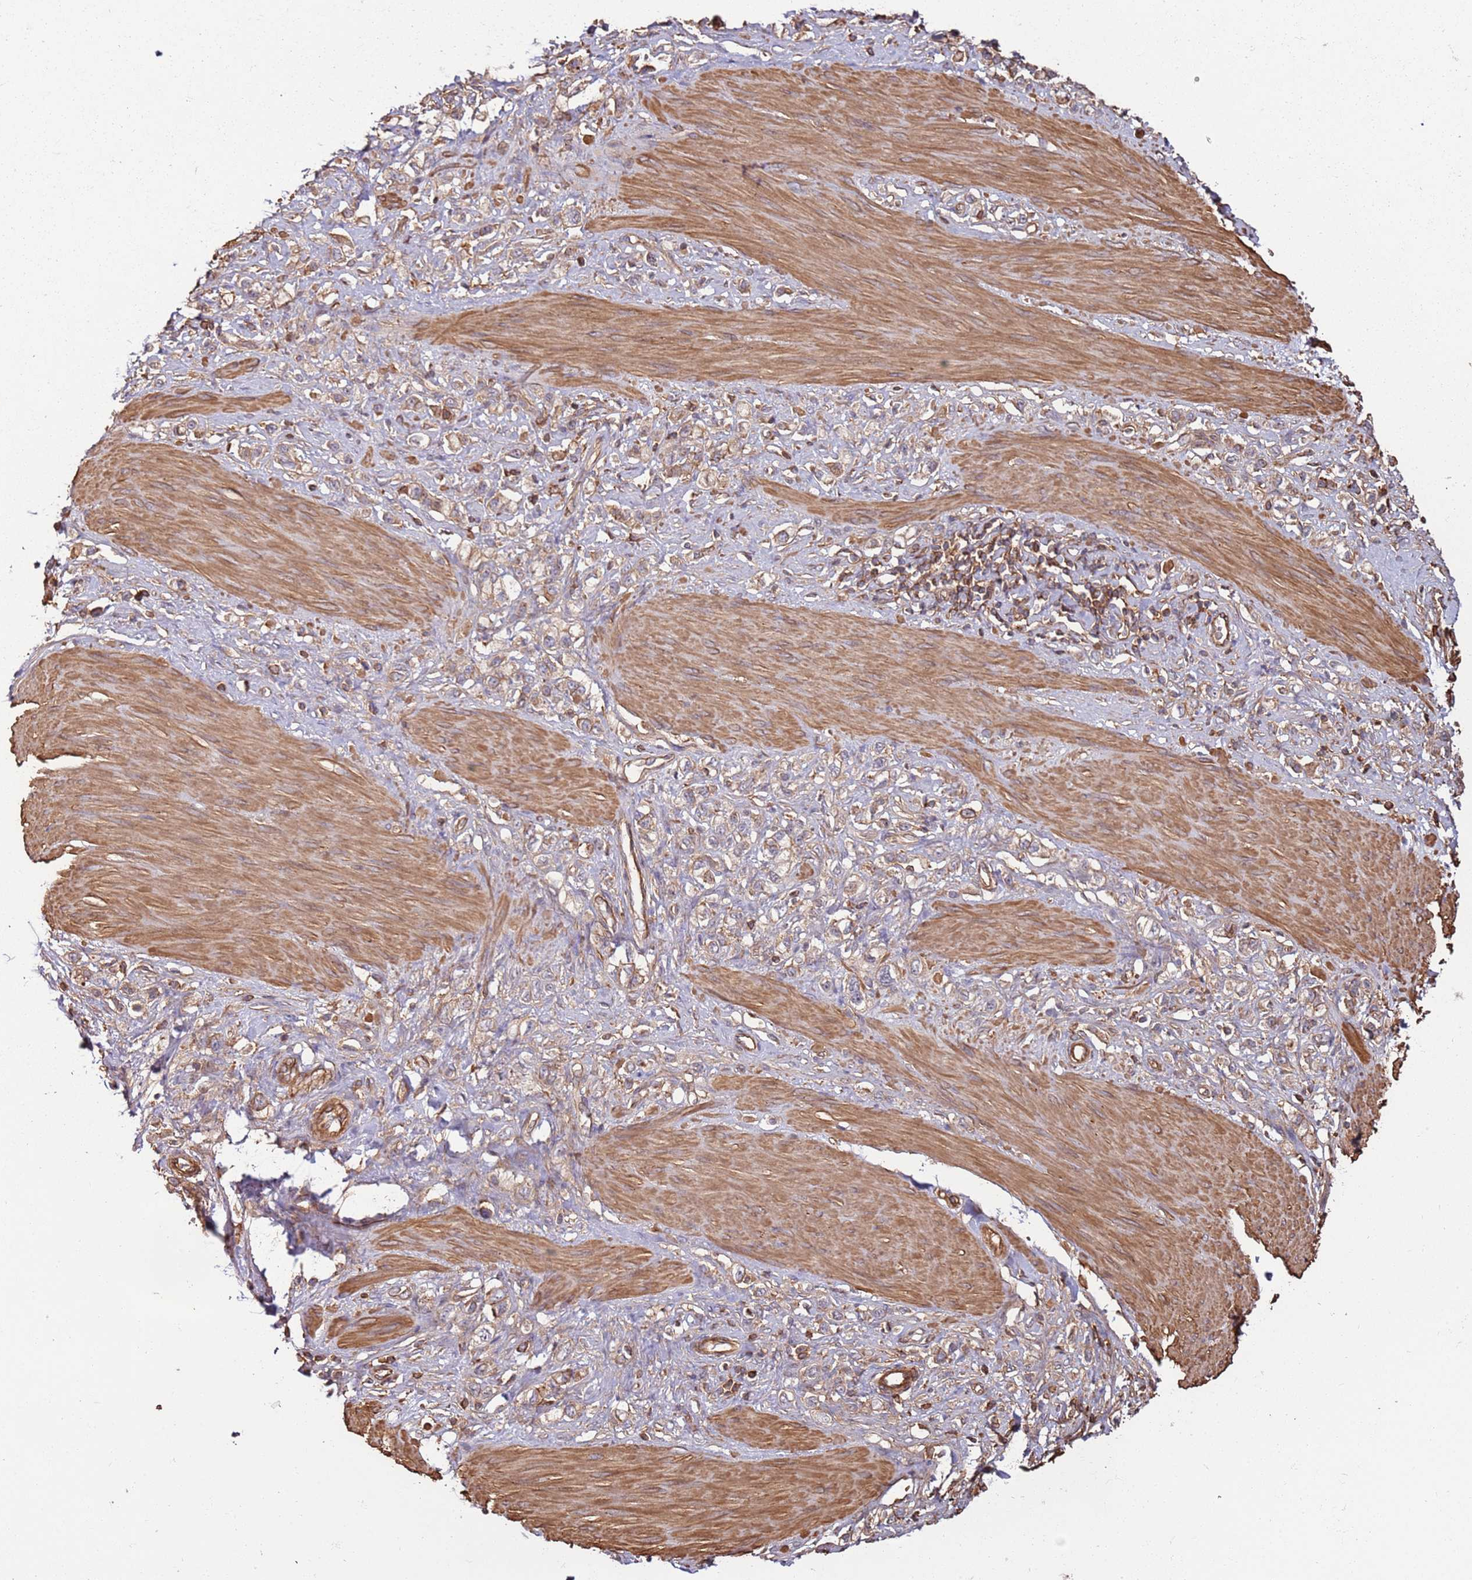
{"staining": {"intensity": "weak", "quantity": ">75%", "location": "cytoplasmic/membranous"}, "tissue": "stomach cancer", "cell_type": "Tumor cells", "image_type": "cancer", "snomed": [{"axis": "morphology", "description": "Adenocarcinoma, NOS"}, {"axis": "topography", "description": "Stomach"}], "caption": "Tumor cells show low levels of weak cytoplasmic/membranous staining in about >75% of cells in adenocarcinoma (stomach).", "gene": "ACVR2A", "patient": {"sex": "female", "age": 65}}